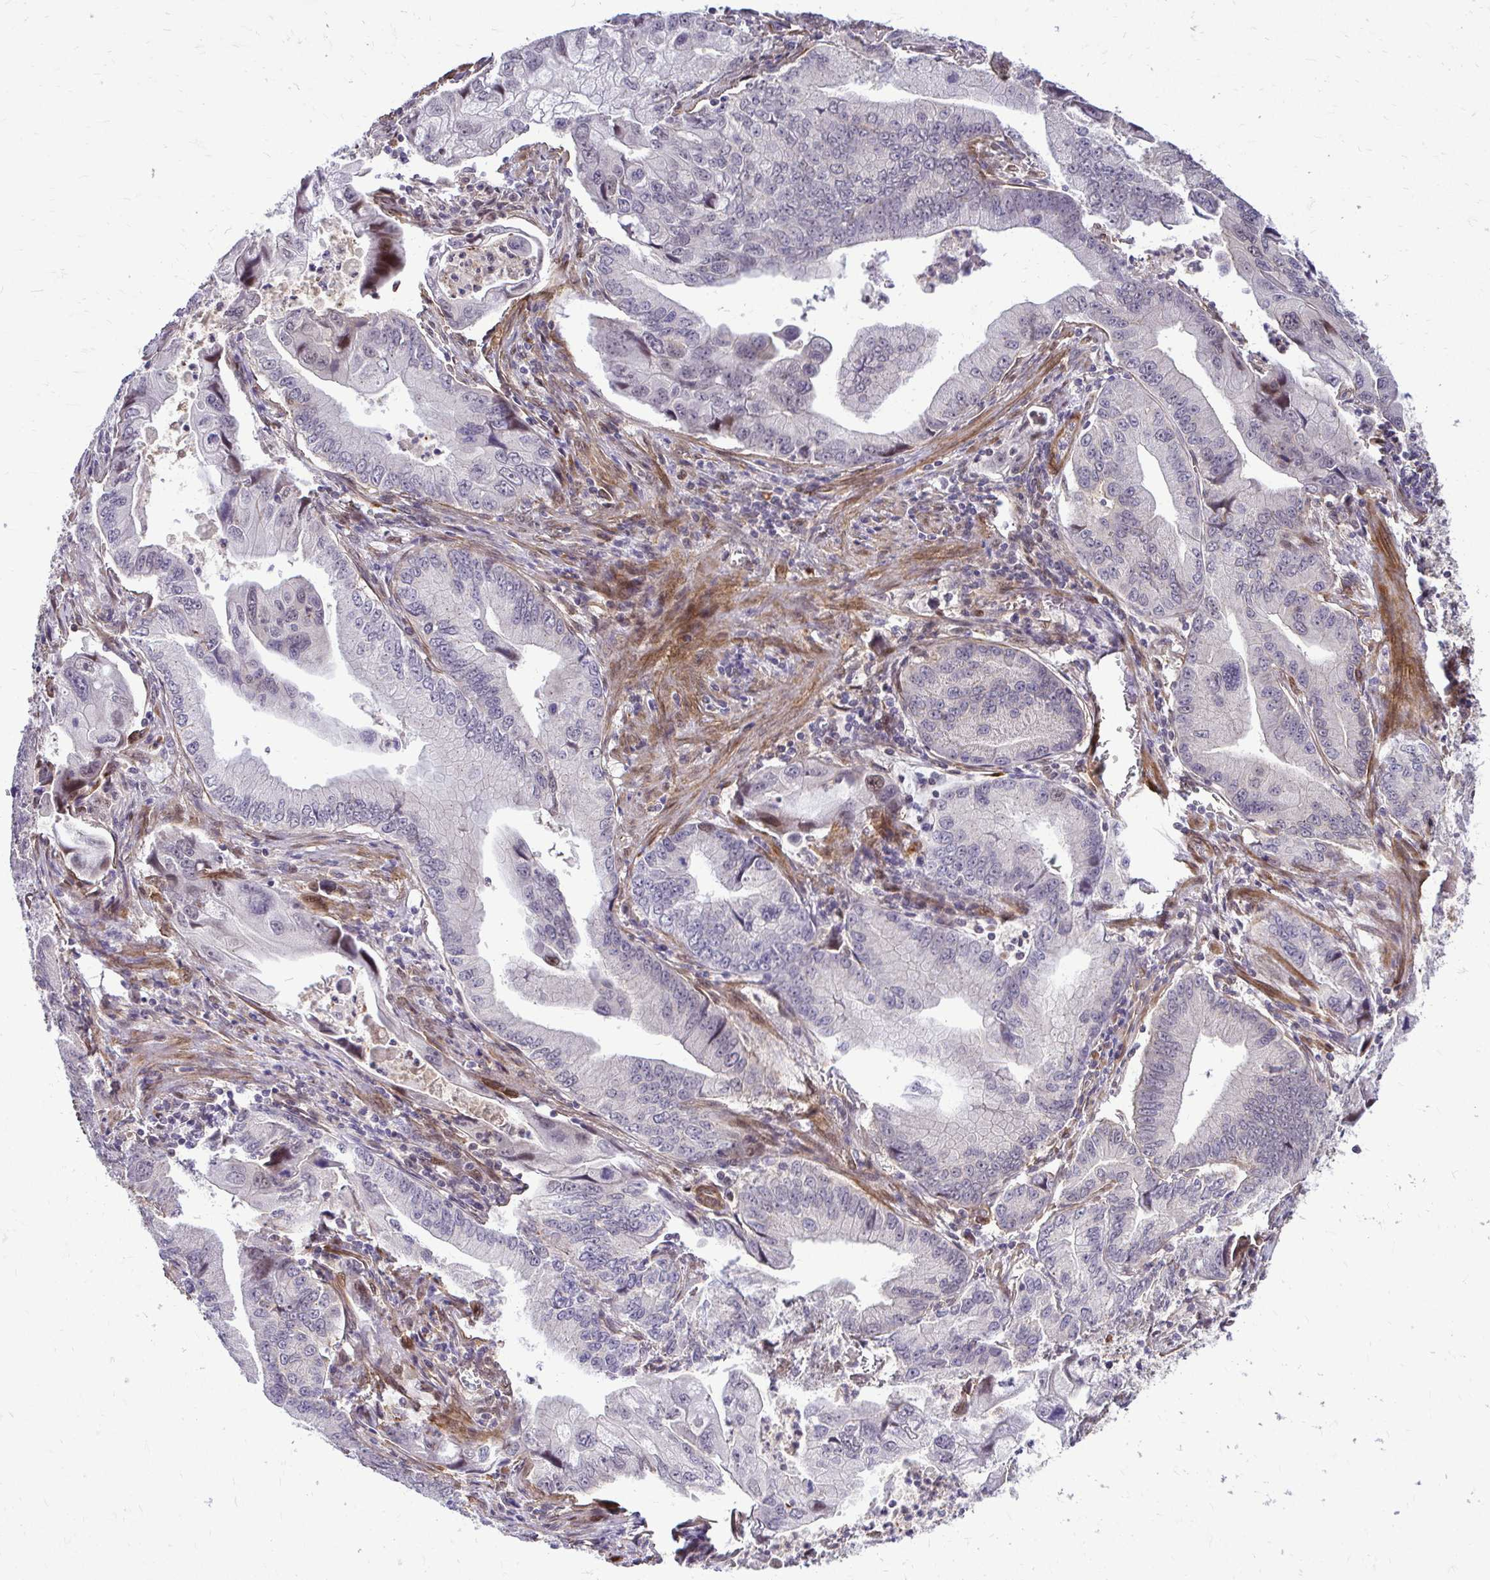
{"staining": {"intensity": "negative", "quantity": "none", "location": "none"}, "tissue": "stomach cancer", "cell_type": "Tumor cells", "image_type": "cancer", "snomed": [{"axis": "morphology", "description": "Adenocarcinoma, NOS"}, {"axis": "topography", "description": "Pancreas"}, {"axis": "topography", "description": "Stomach, upper"}], "caption": "The photomicrograph shows no staining of tumor cells in stomach cancer.", "gene": "TRIP6", "patient": {"sex": "male", "age": 77}}